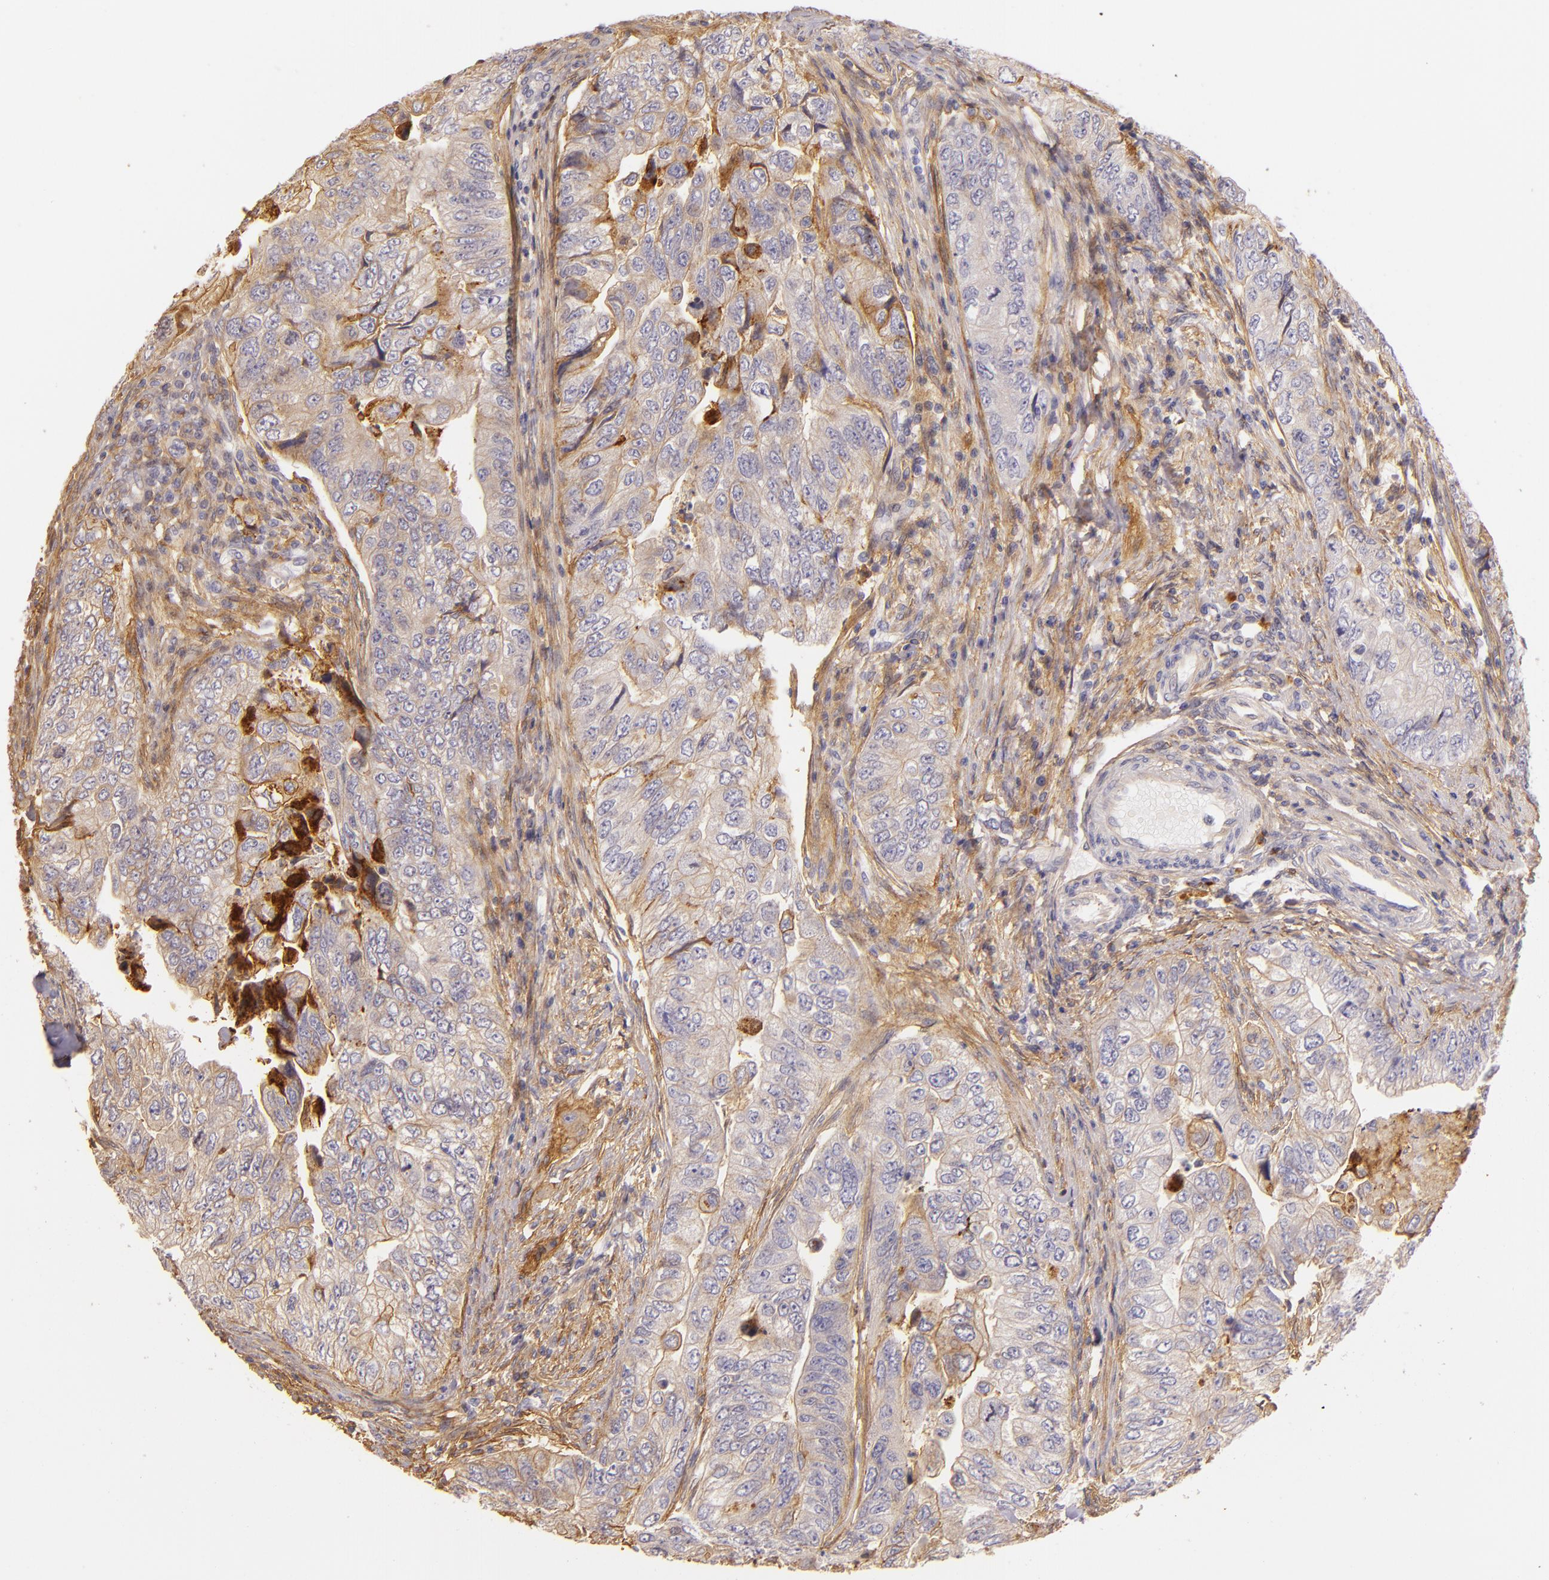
{"staining": {"intensity": "moderate", "quantity": "<25%", "location": "cytoplasmic/membranous"}, "tissue": "colorectal cancer", "cell_type": "Tumor cells", "image_type": "cancer", "snomed": [{"axis": "morphology", "description": "Adenocarcinoma, NOS"}, {"axis": "topography", "description": "Colon"}], "caption": "Colorectal cancer stained for a protein (brown) exhibits moderate cytoplasmic/membranous positive expression in approximately <25% of tumor cells.", "gene": "CTSF", "patient": {"sex": "female", "age": 11}}